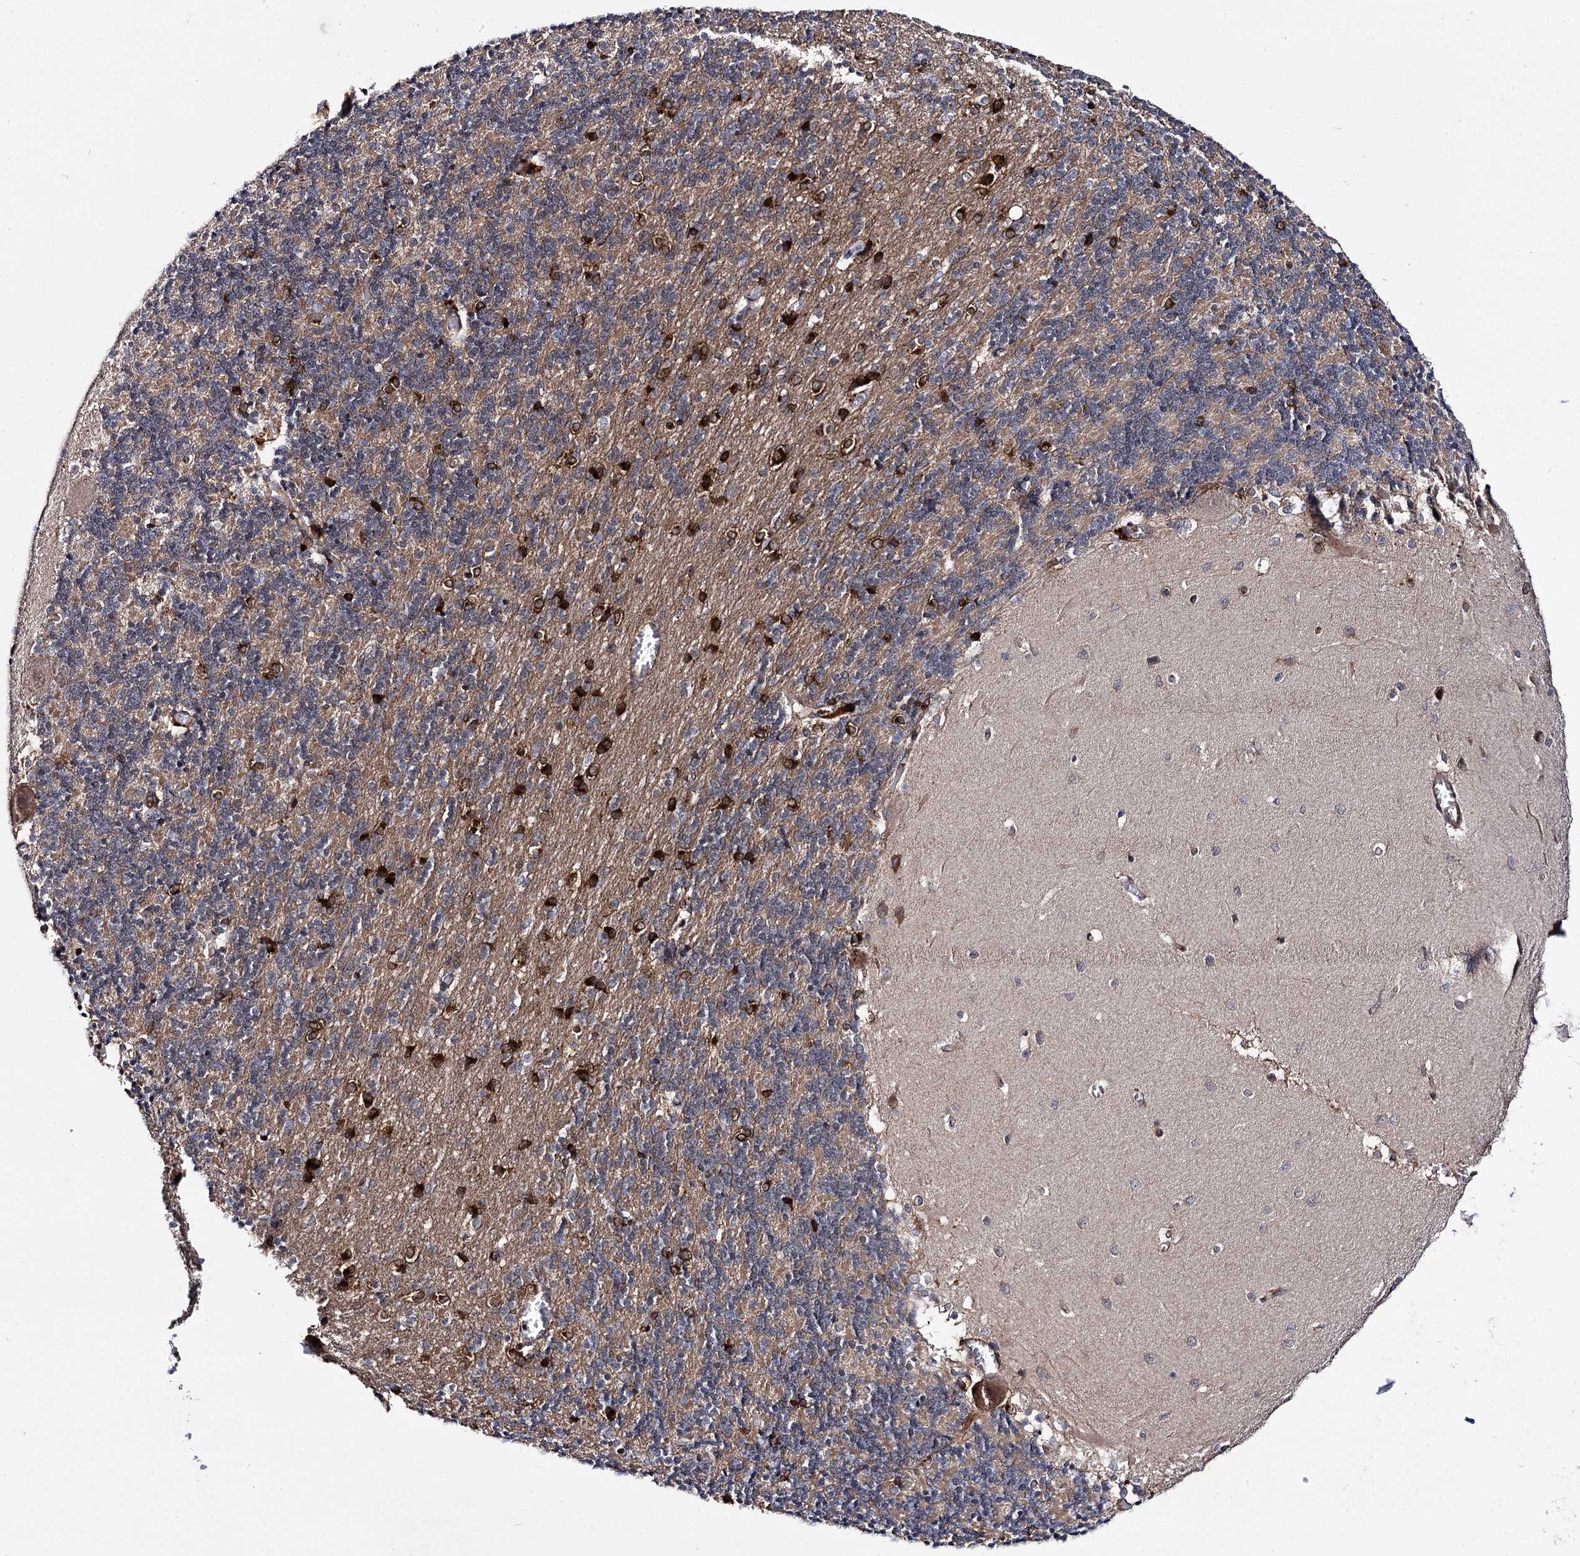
{"staining": {"intensity": "strong", "quantity": "<25%", "location": "cytoplasmic/membranous"}, "tissue": "cerebellum", "cell_type": "Cells in granular layer", "image_type": "normal", "snomed": [{"axis": "morphology", "description": "Normal tissue, NOS"}, {"axis": "topography", "description": "Cerebellum"}], "caption": "Normal cerebellum demonstrates strong cytoplasmic/membranous expression in approximately <25% of cells in granular layer (Brightfield microscopy of DAB IHC at high magnification)..", "gene": "MICAL2", "patient": {"sex": "male", "age": 37}}